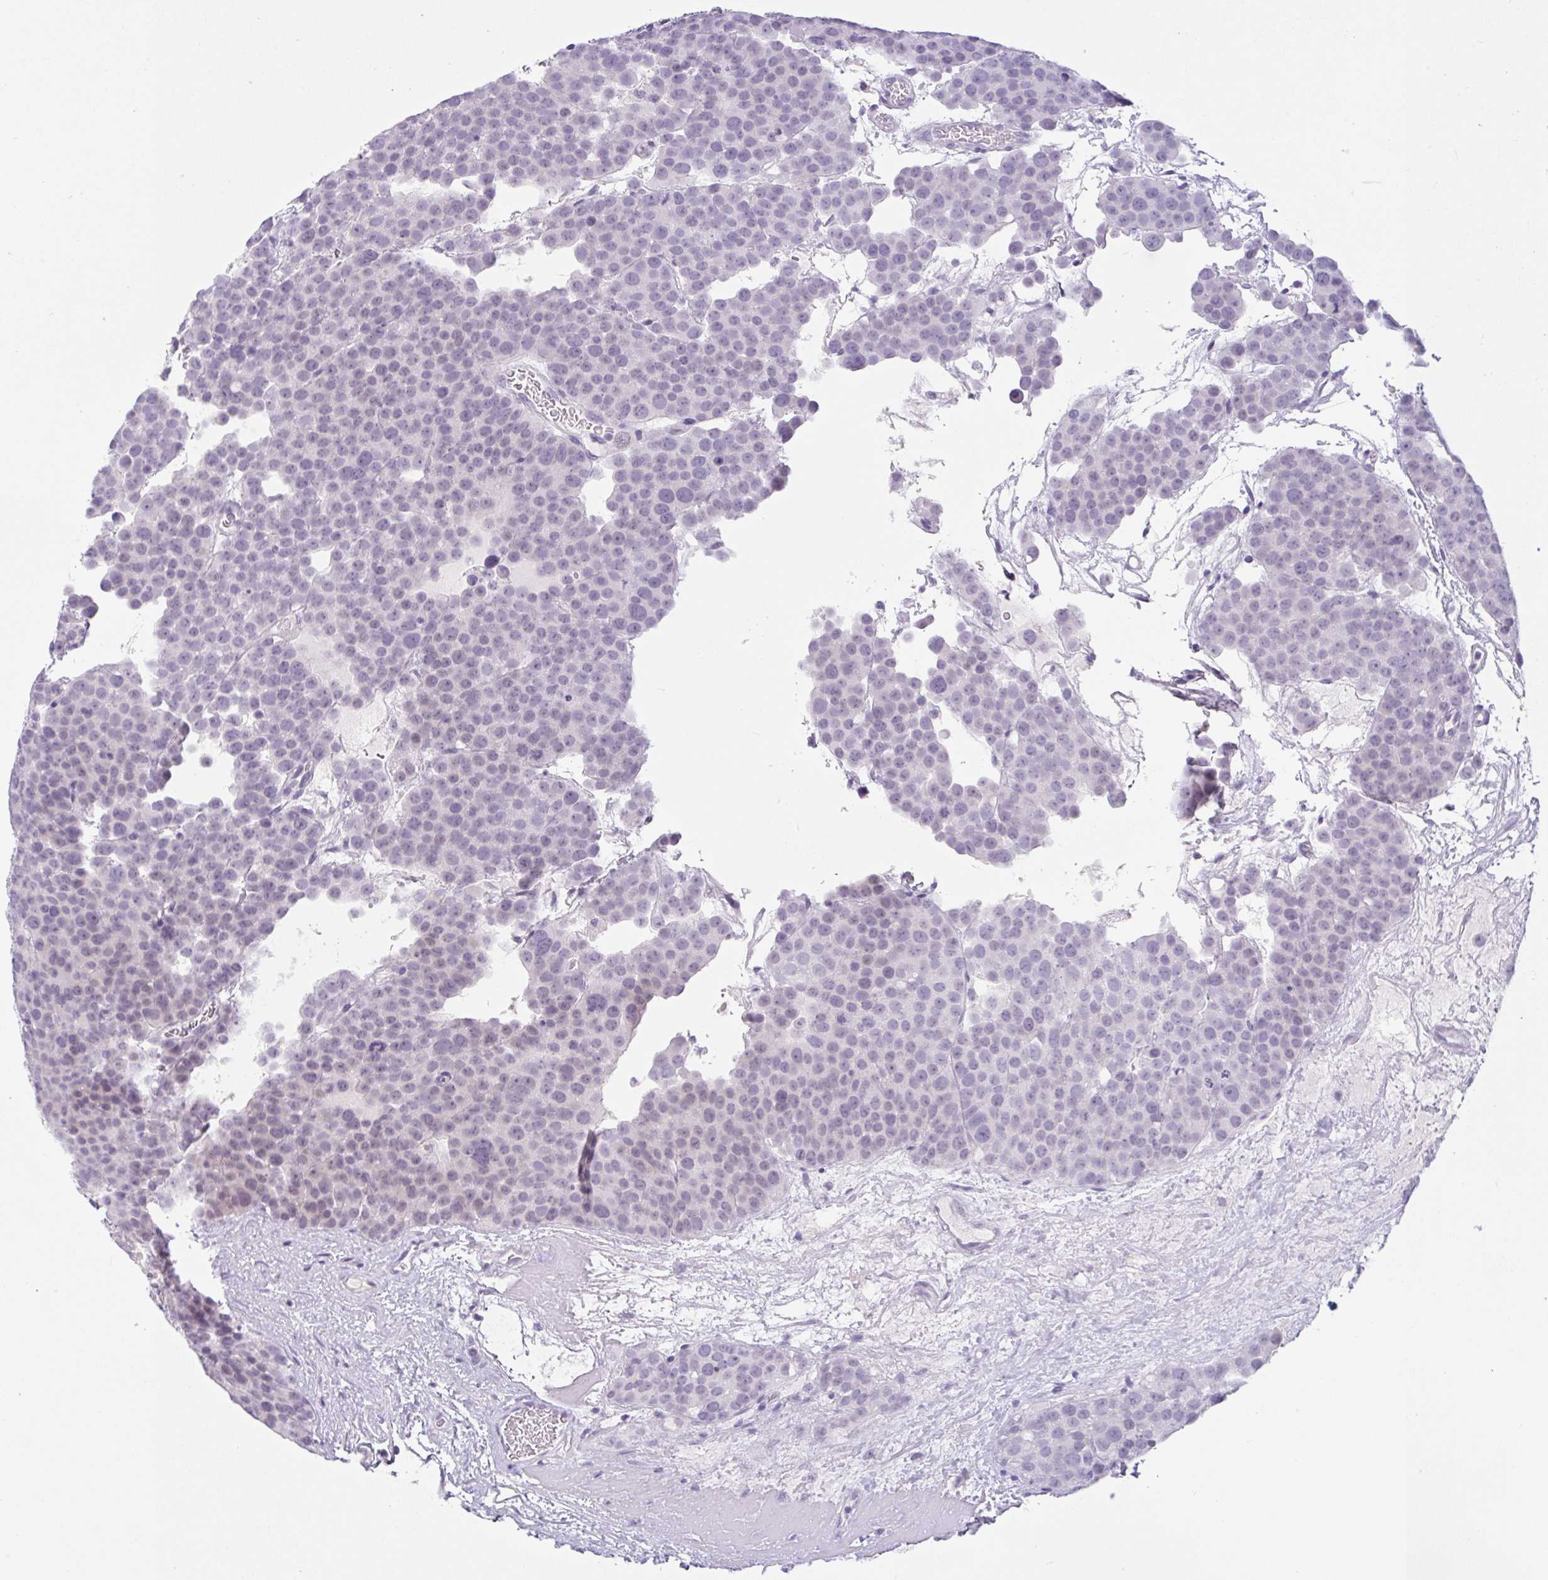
{"staining": {"intensity": "weak", "quantity": "<25%", "location": "nuclear"}, "tissue": "testis cancer", "cell_type": "Tumor cells", "image_type": "cancer", "snomed": [{"axis": "morphology", "description": "Seminoma, NOS"}, {"axis": "topography", "description": "Testis"}], "caption": "The histopathology image shows no significant expression in tumor cells of testis seminoma.", "gene": "CTSE", "patient": {"sex": "male", "age": 71}}